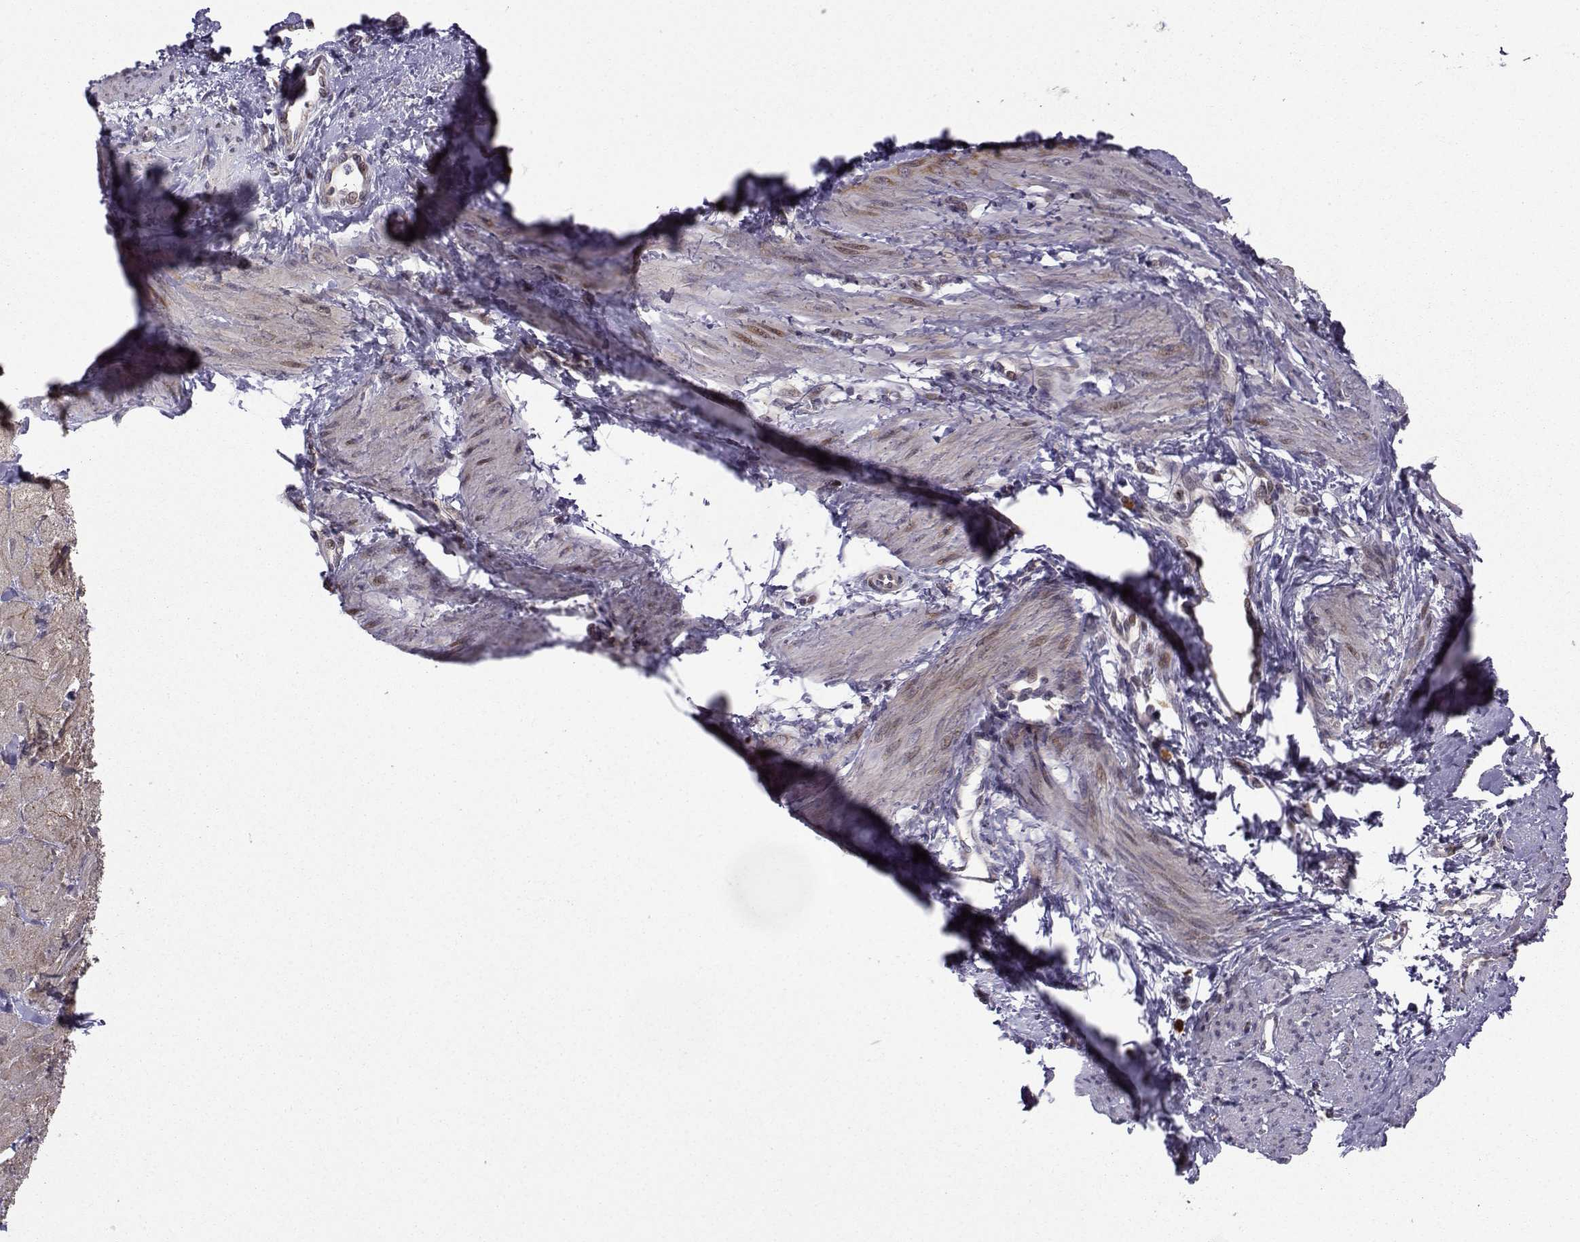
{"staining": {"intensity": "negative", "quantity": "none", "location": "none"}, "tissue": "smooth muscle", "cell_type": "Smooth muscle cells", "image_type": "normal", "snomed": [{"axis": "morphology", "description": "Normal tissue, NOS"}, {"axis": "topography", "description": "Smooth muscle"}, {"axis": "topography", "description": "Uterus"}], "caption": "The micrograph reveals no staining of smooth muscle cells in normal smooth muscle.", "gene": "NECAB3", "patient": {"sex": "female", "age": 39}}